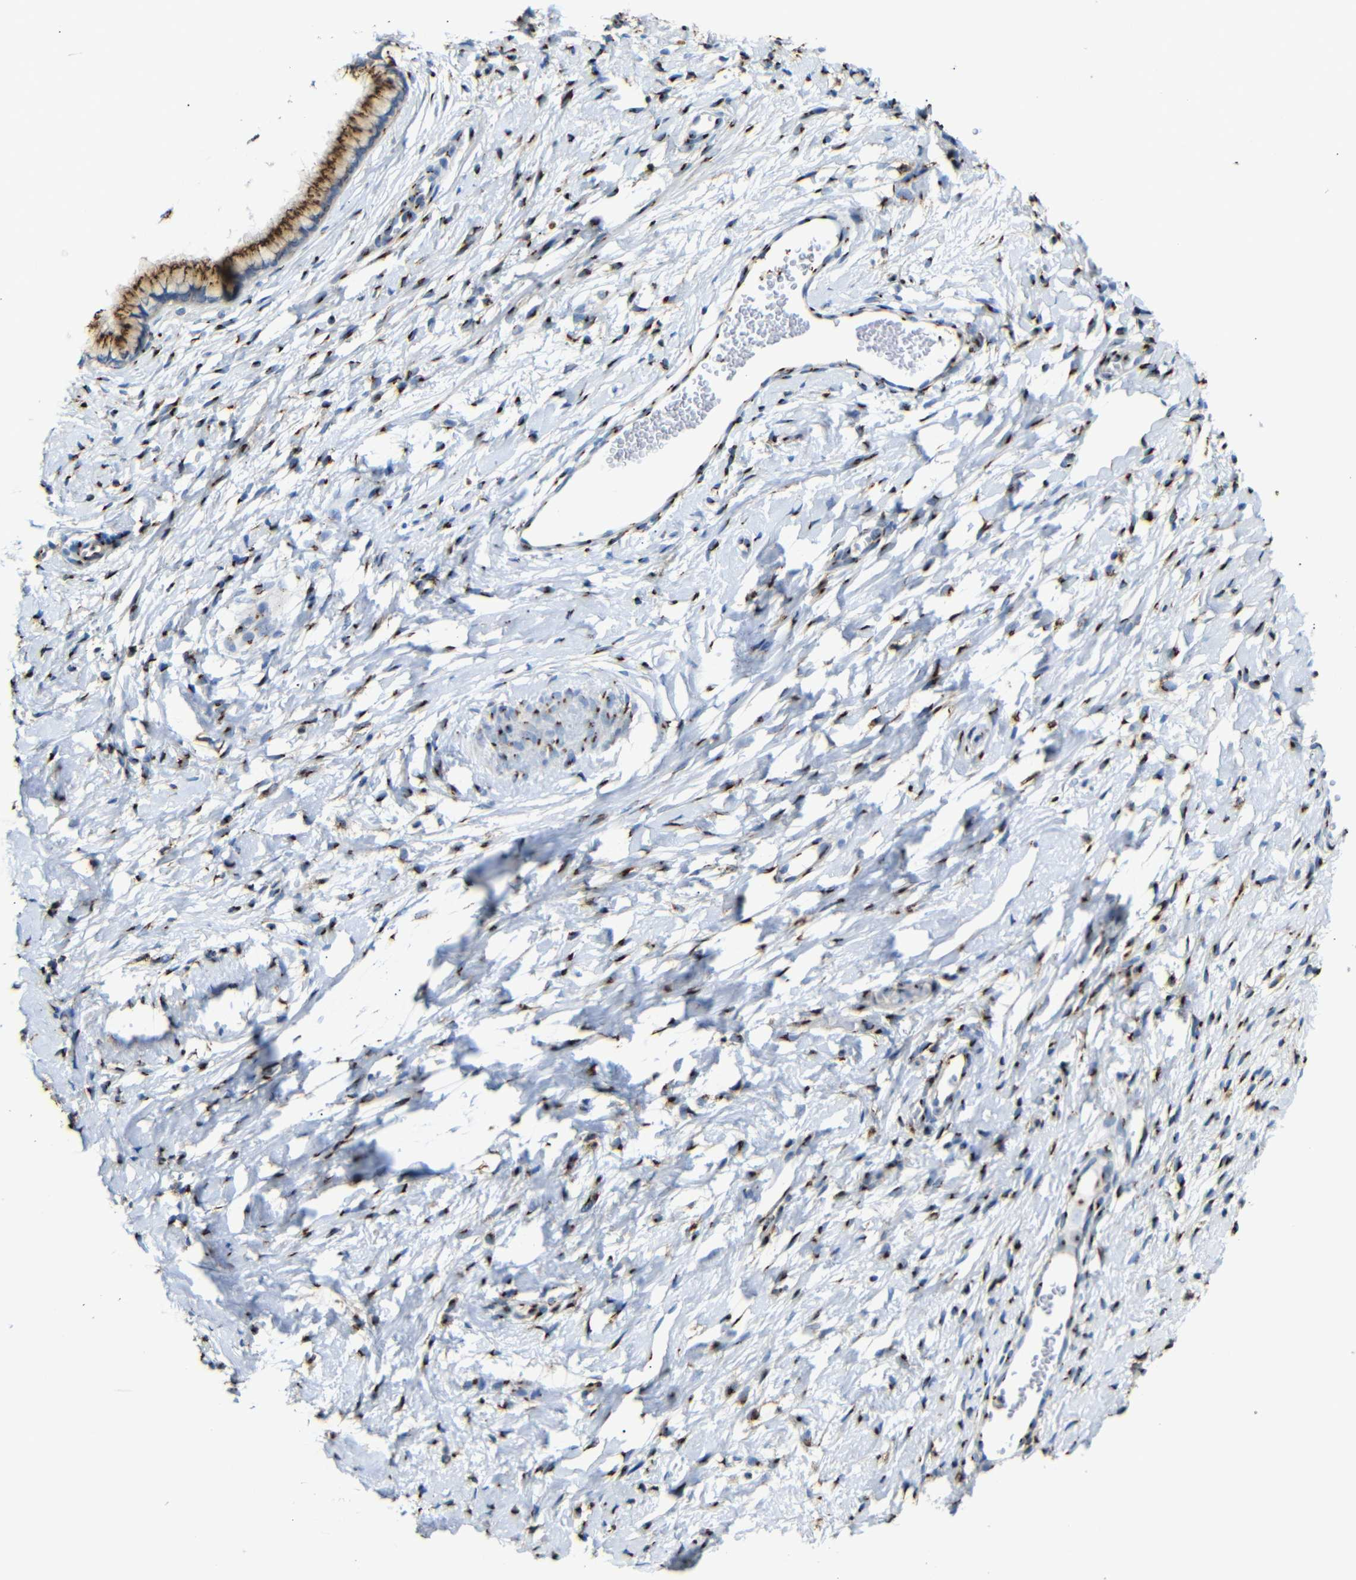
{"staining": {"intensity": "strong", "quantity": ">75%", "location": "cytoplasmic/membranous"}, "tissue": "cervix", "cell_type": "Glandular cells", "image_type": "normal", "snomed": [{"axis": "morphology", "description": "Normal tissue, NOS"}, {"axis": "topography", "description": "Cervix"}], "caption": "Glandular cells reveal strong cytoplasmic/membranous staining in about >75% of cells in unremarkable cervix.", "gene": "TGOLN2", "patient": {"sex": "female", "age": 65}}